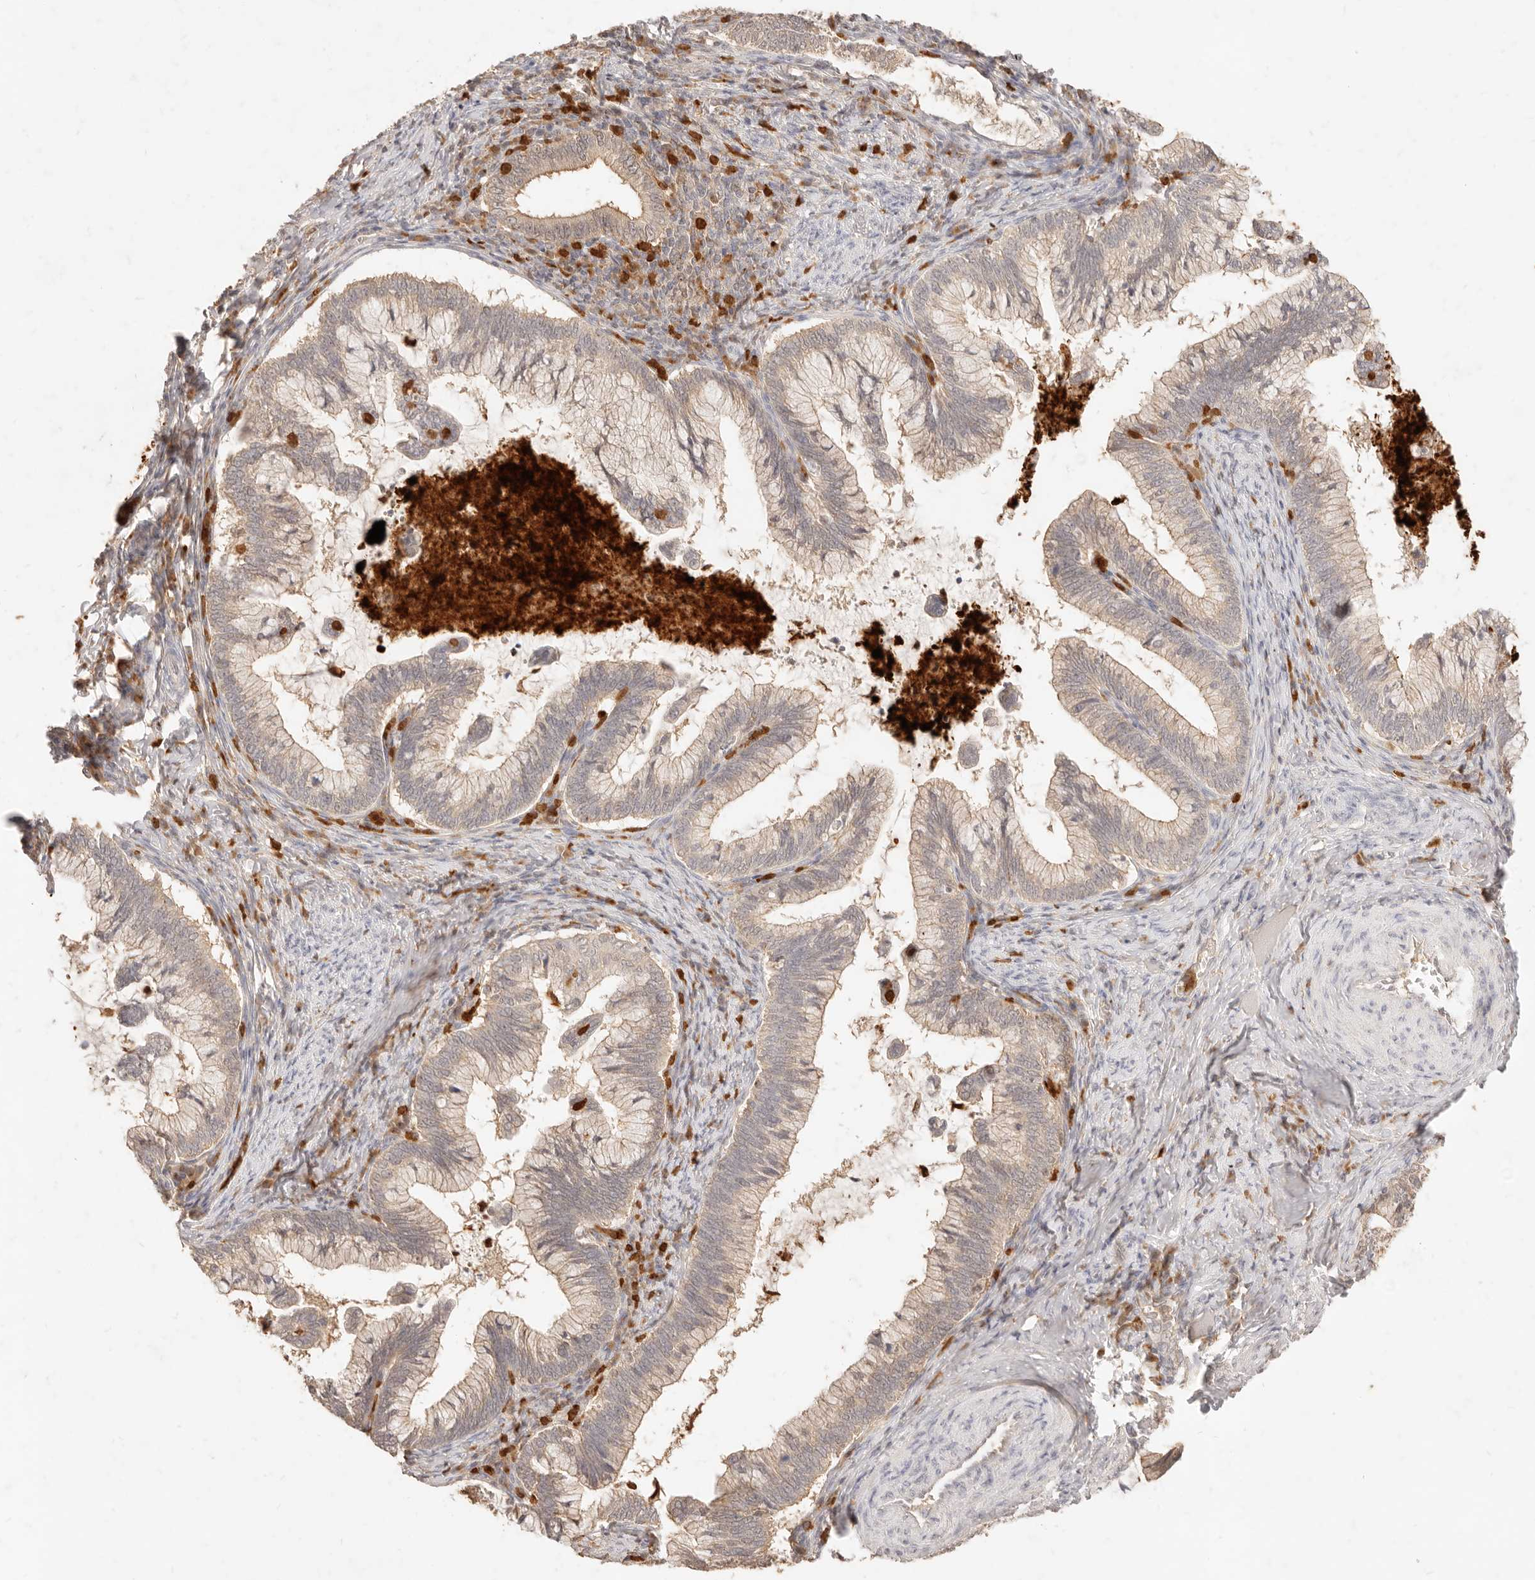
{"staining": {"intensity": "weak", "quantity": "25%-75%", "location": "cytoplasmic/membranous"}, "tissue": "cervical cancer", "cell_type": "Tumor cells", "image_type": "cancer", "snomed": [{"axis": "morphology", "description": "Adenocarcinoma, NOS"}, {"axis": "topography", "description": "Cervix"}], "caption": "This photomicrograph demonstrates immunohistochemistry (IHC) staining of adenocarcinoma (cervical), with low weak cytoplasmic/membranous staining in approximately 25%-75% of tumor cells.", "gene": "TMTC2", "patient": {"sex": "female", "age": 36}}